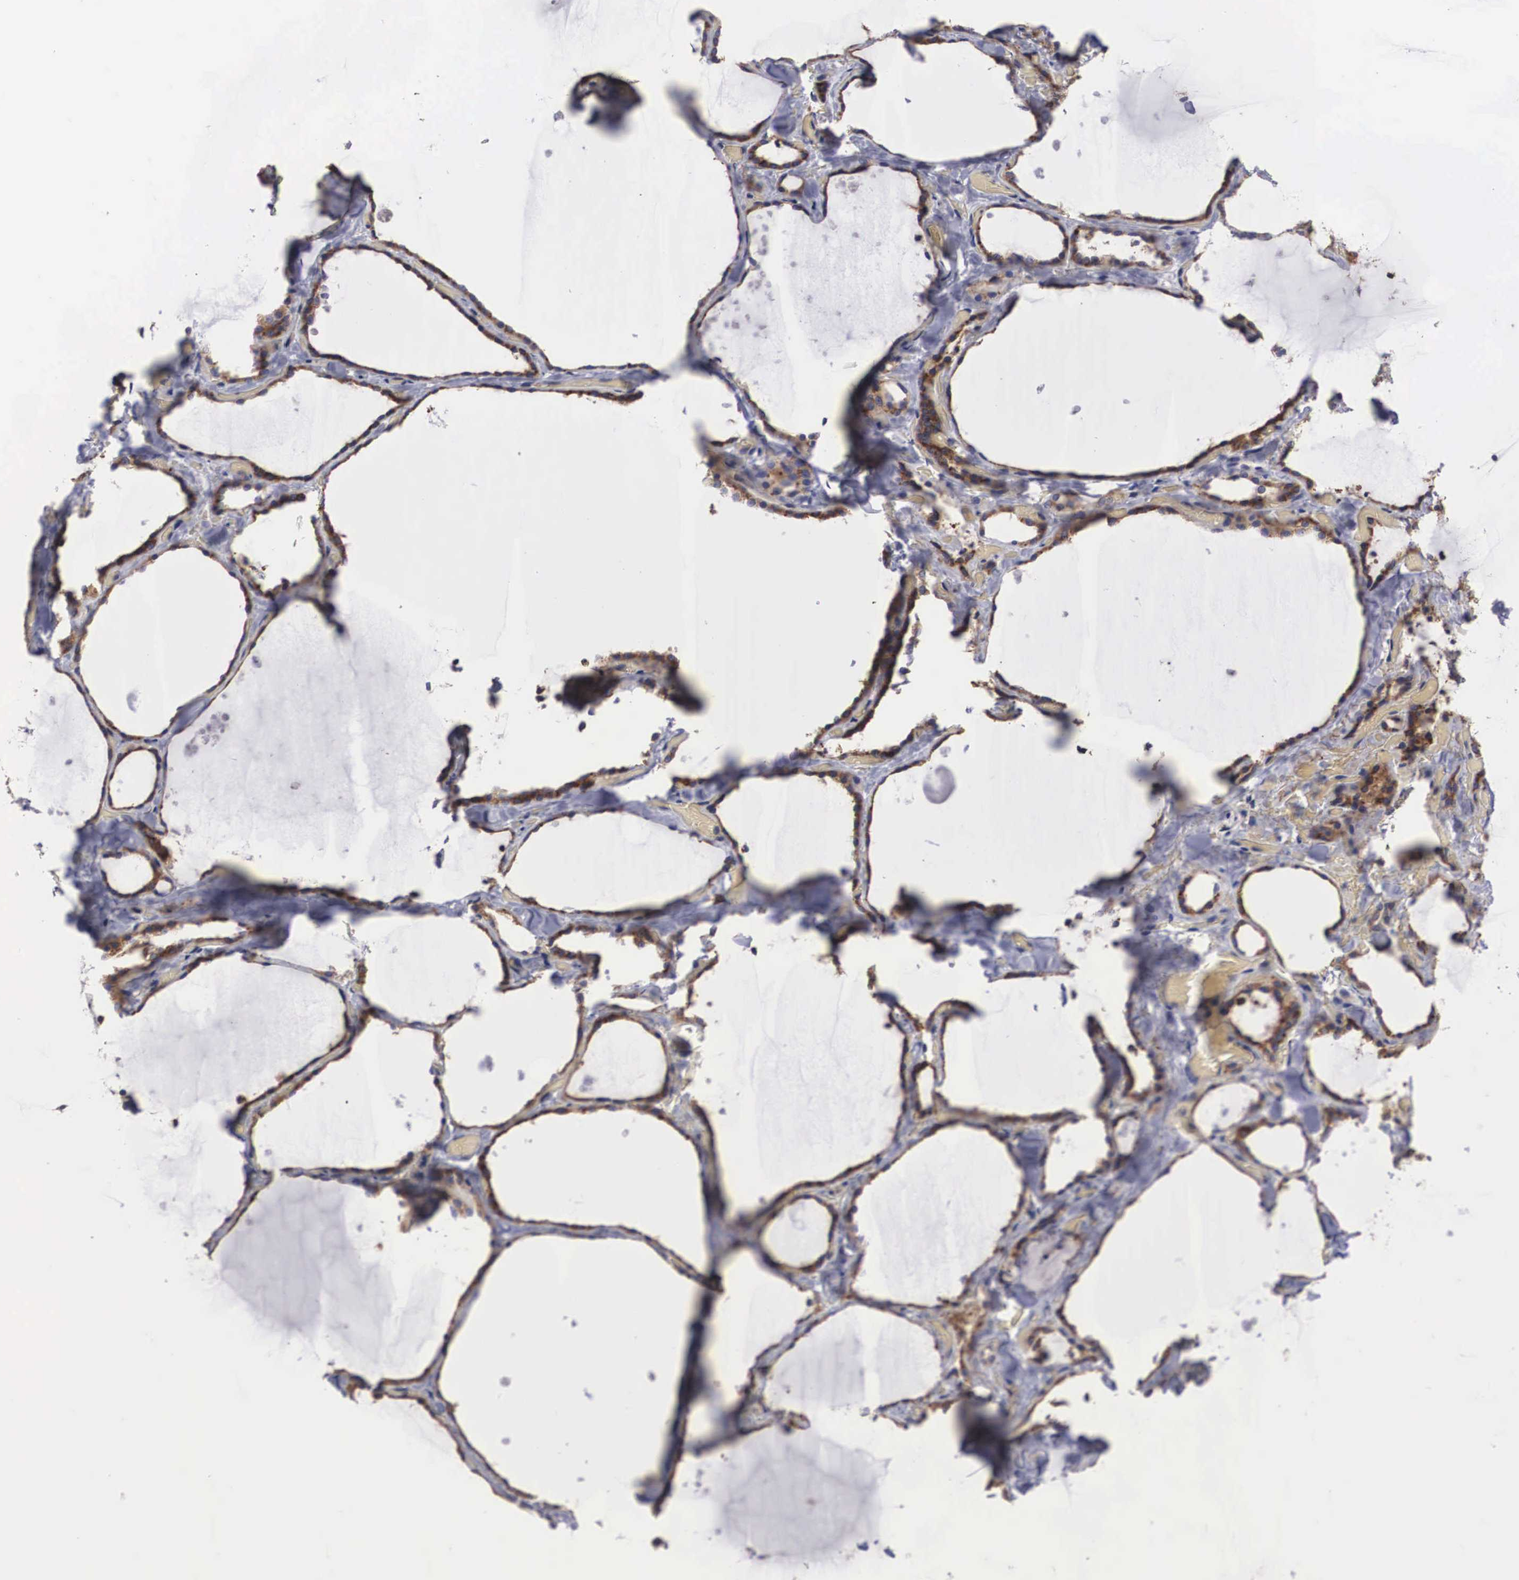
{"staining": {"intensity": "strong", "quantity": ">75%", "location": "cytoplasmic/membranous"}, "tissue": "thyroid gland", "cell_type": "Glandular cells", "image_type": "normal", "snomed": [{"axis": "morphology", "description": "Normal tissue, NOS"}, {"axis": "topography", "description": "Thyroid gland"}], "caption": "Immunohistochemistry histopathology image of unremarkable thyroid gland: thyroid gland stained using IHC reveals high levels of strong protein expression localized specifically in the cytoplasmic/membranous of glandular cells, appearing as a cytoplasmic/membranous brown color.", "gene": "CRELD2", "patient": {"sex": "male", "age": 34}}